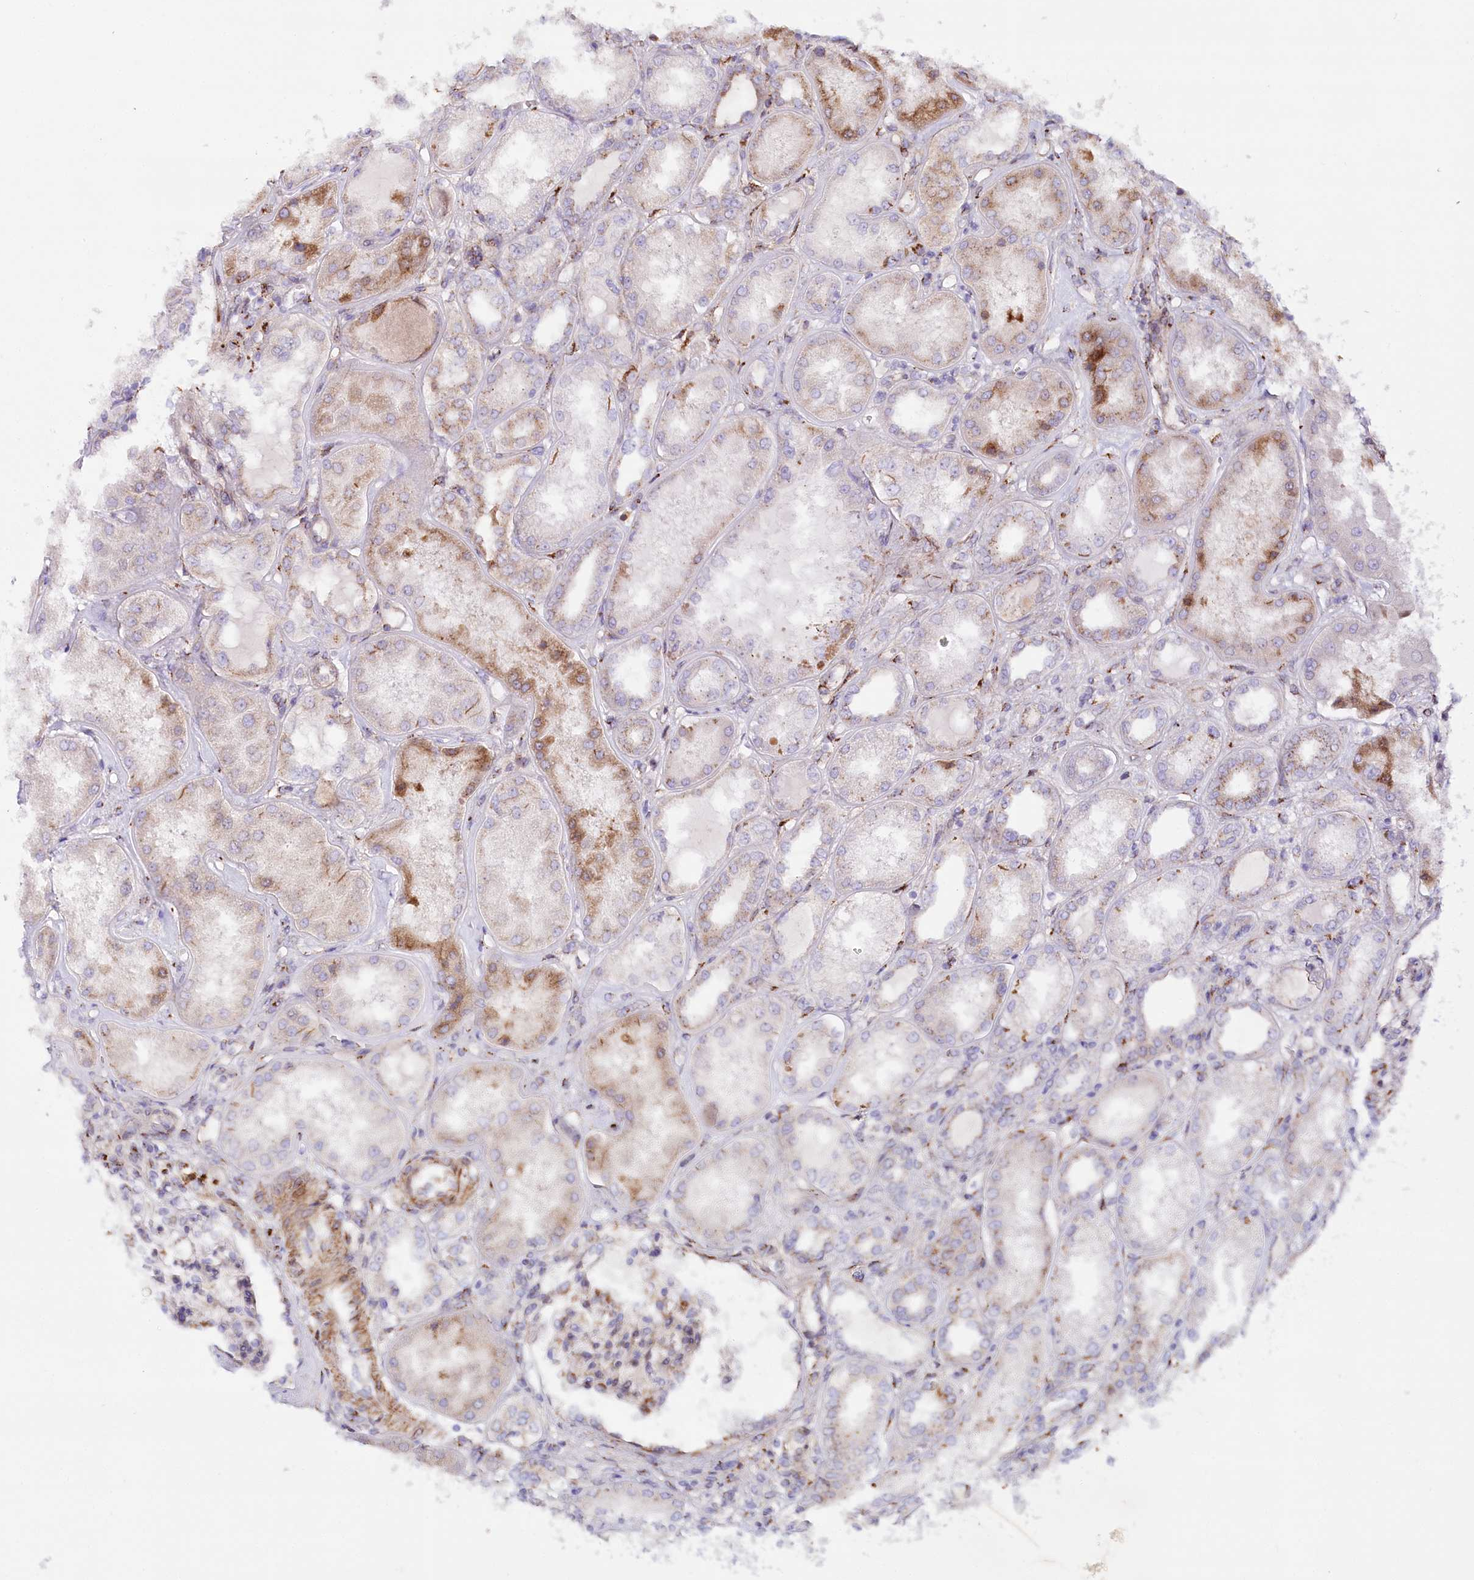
{"staining": {"intensity": "strong", "quantity": "25%-75%", "location": "cytoplasmic/membranous"}, "tissue": "kidney", "cell_type": "Cells in glomeruli", "image_type": "normal", "snomed": [{"axis": "morphology", "description": "Normal tissue, NOS"}, {"axis": "topography", "description": "Kidney"}], "caption": "Kidney was stained to show a protein in brown. There is high levels of strong cytoplasmic/membranous positivity in approximately 25%-75% of cells in glomeruli. The staining was performed using DAB to visualize the protein expression in brown, while the nuclei were stained in blue with hematoxylin (Magnification: 20x).", "gene": "ABRAXAS2", "patient": {"sex": "female", "age": 56}}